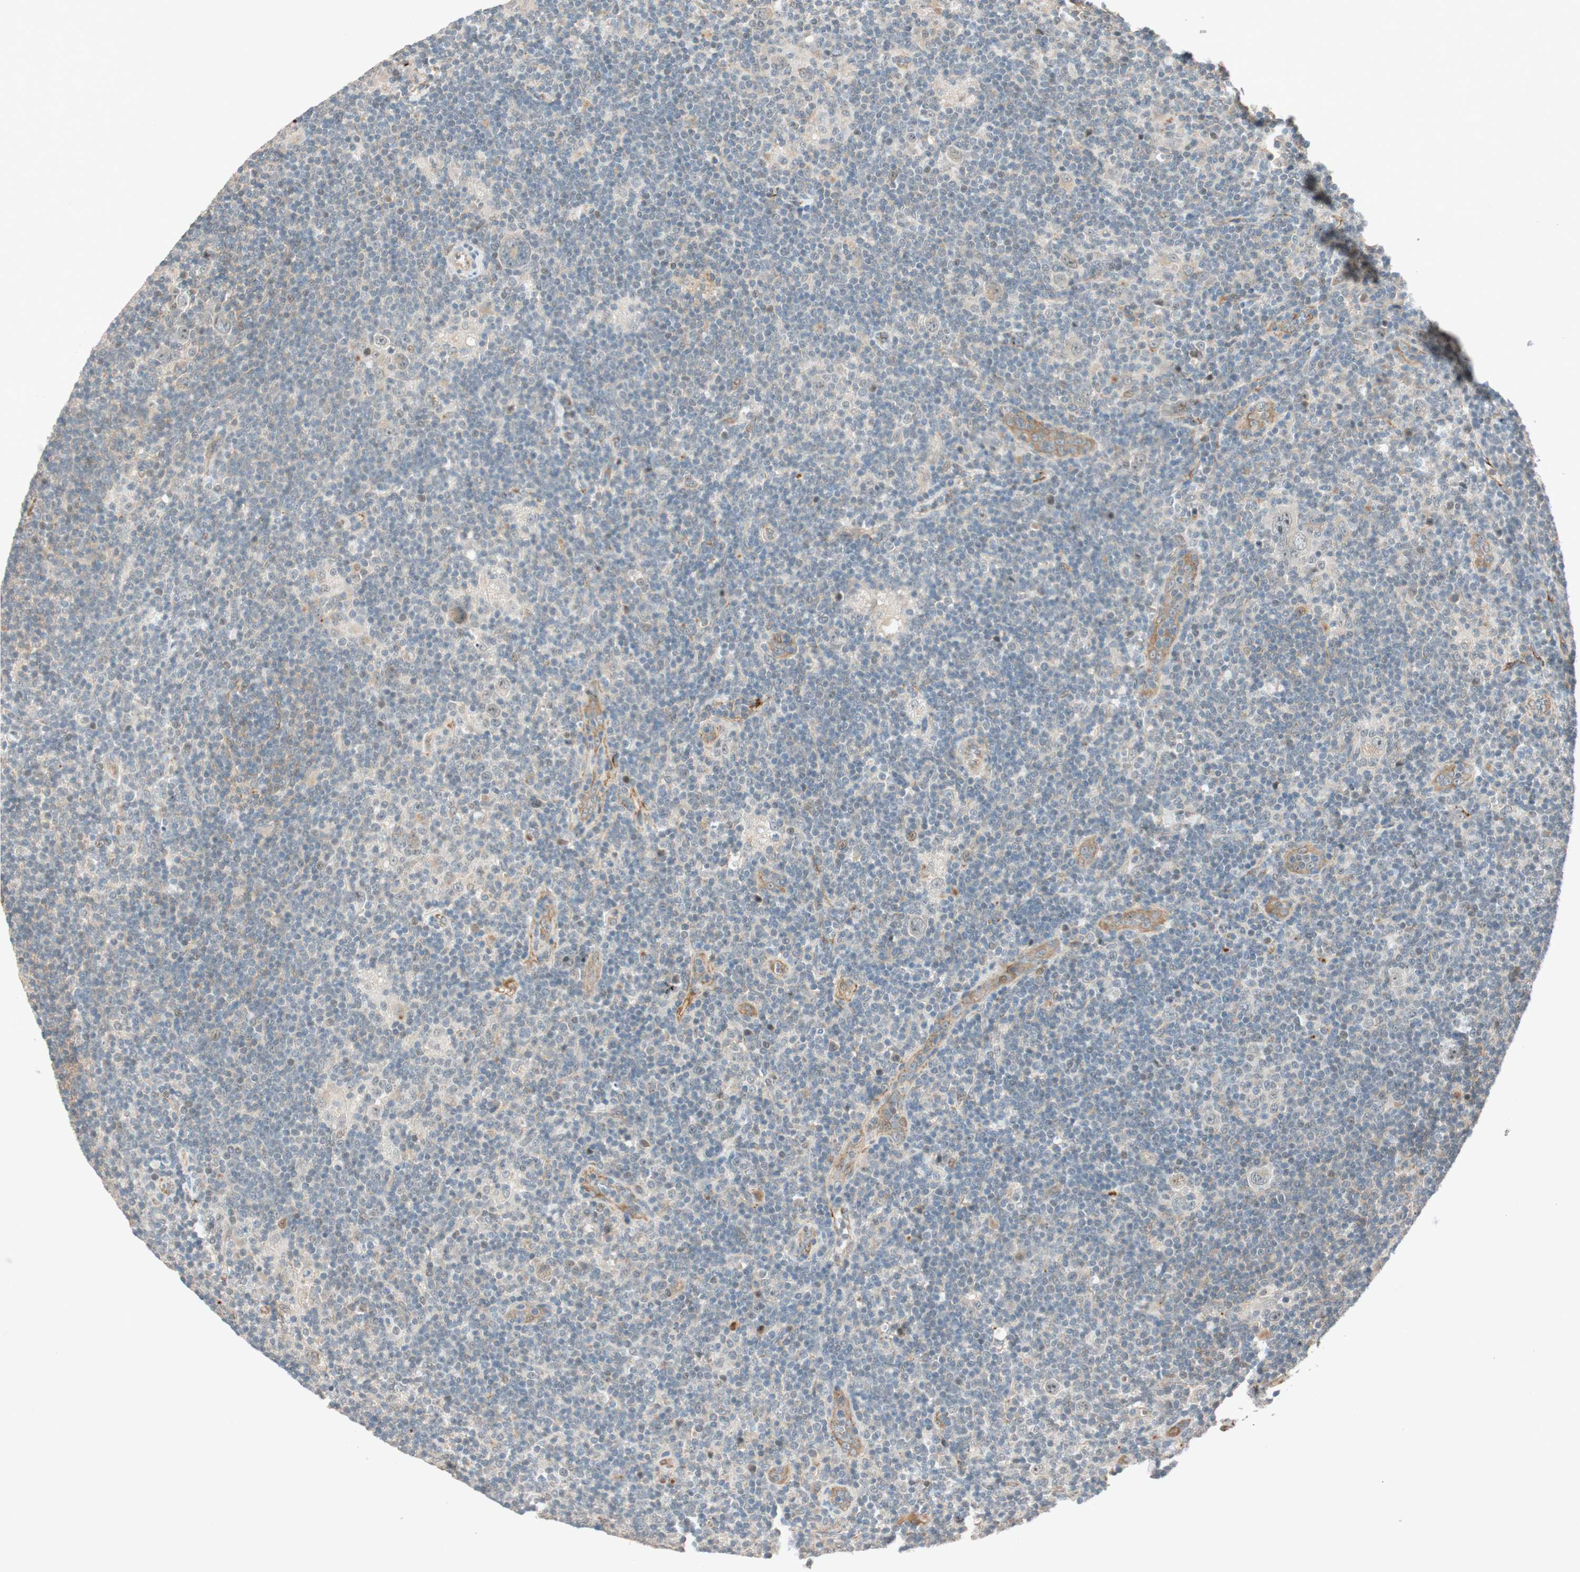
{"staining": {"intensity": "negative", "quantity": "none", "location": "none"}, "tissue": "lymphoma", "cell_type": "Tumor cells", "image_type": "cancer", "snomed": [{"axis": "morphology", "description": "Hodgkin's disease, NOS"}, {"axis": "topography", "description": "Lymph node"}], "caption": "Lymphoma was stained to show a protein in brown. There is no significant positivity in tumor cells.", "gene": "EPHA6", "patient": {"sex": "female", "age": 57}}